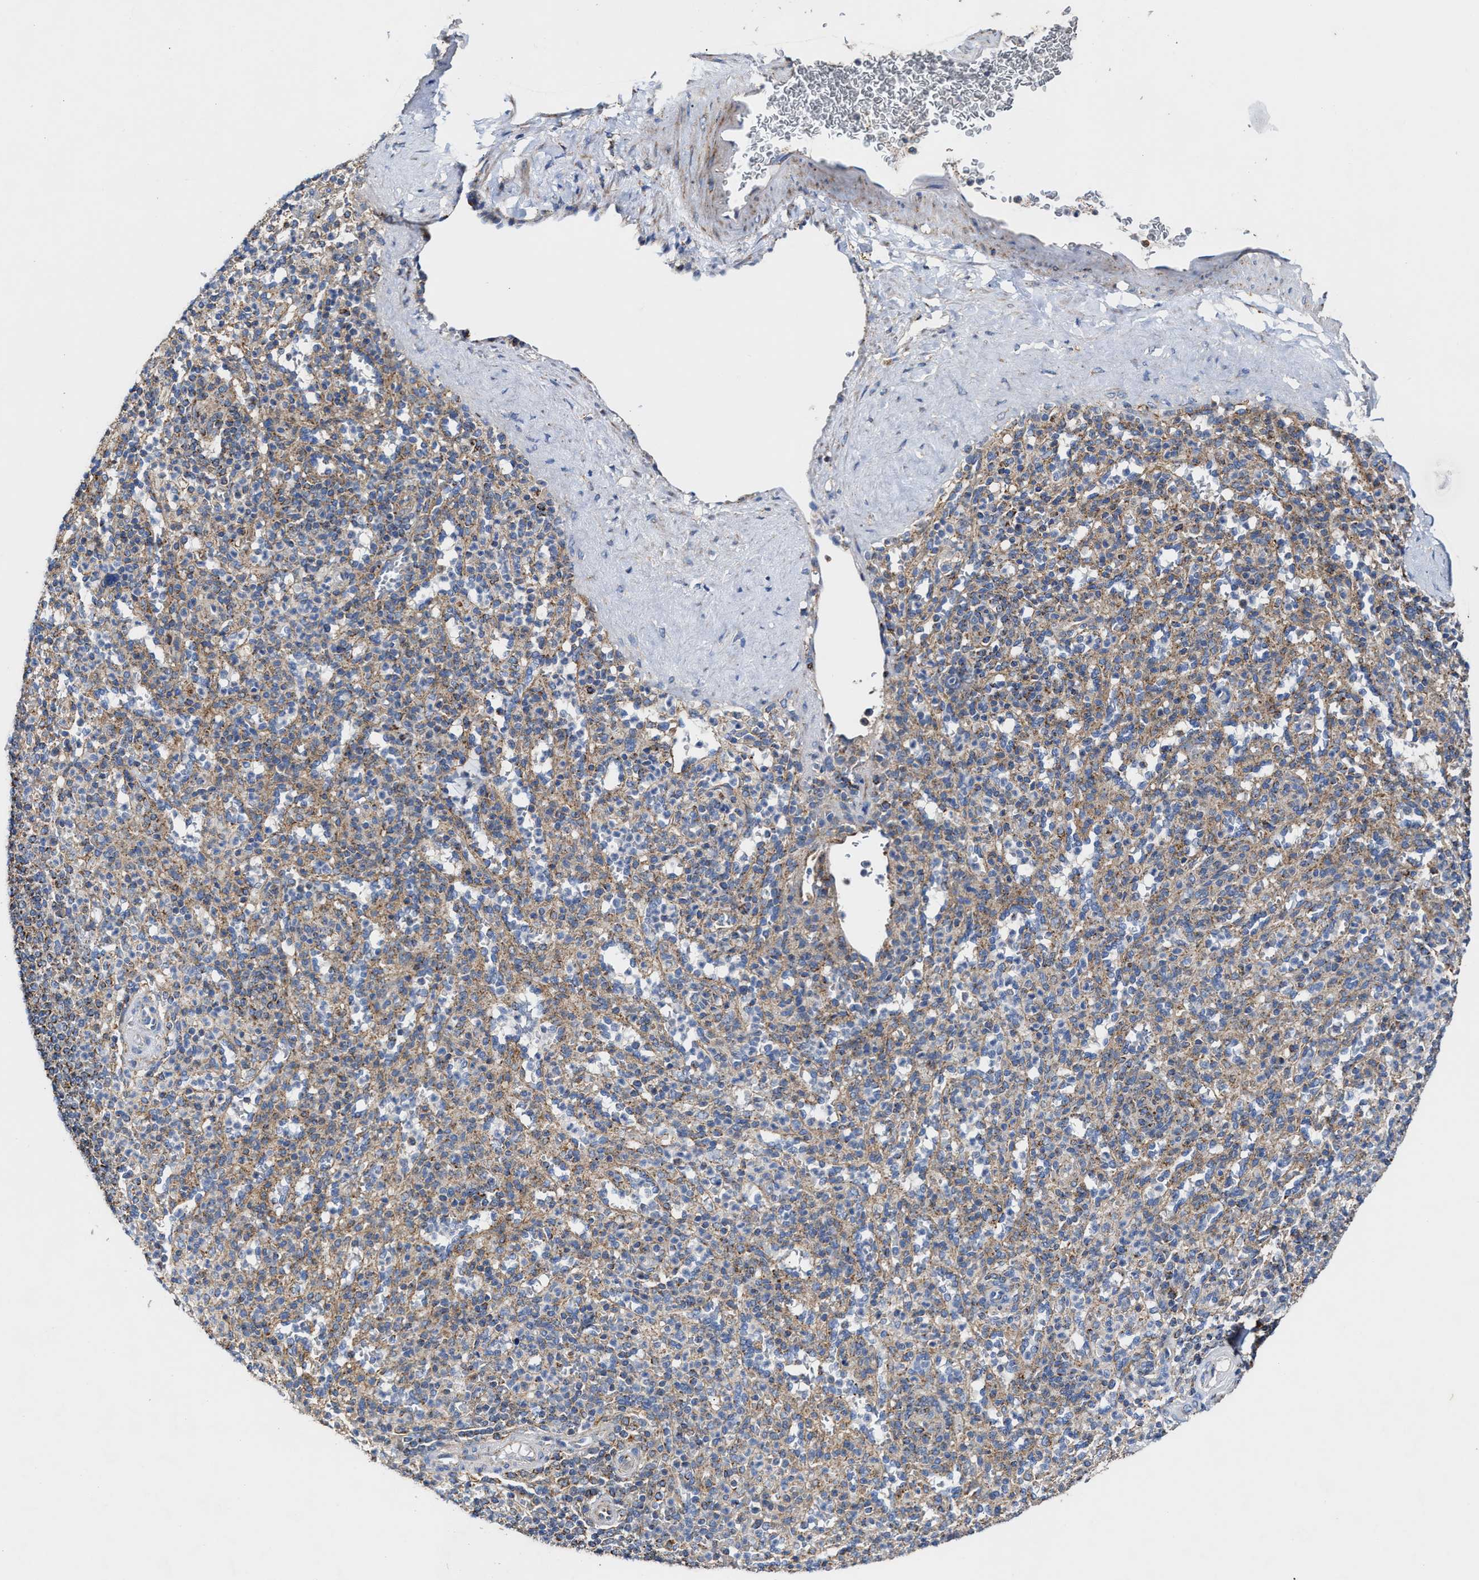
{"staining": {"intensity": "weak", "quantity": "25%-75%", "location": "cytoplasmic/membranous"}, "tissue": "spleen", "cell_type": "Cells in red pulp", "image_type": "normal", "snomed": [{"axis": "morphology", "description": "Normal tissue, NOS"}, {"axis": "topography", "description": "Spleen"}], "caption": "Spleen stained with a brown dye shows weak cytoplasmic/membranous positive expression in about 25%-75% of cells in red pulp.", "gene": "MECR", "patient": {"sex": "male", "age": 36}}